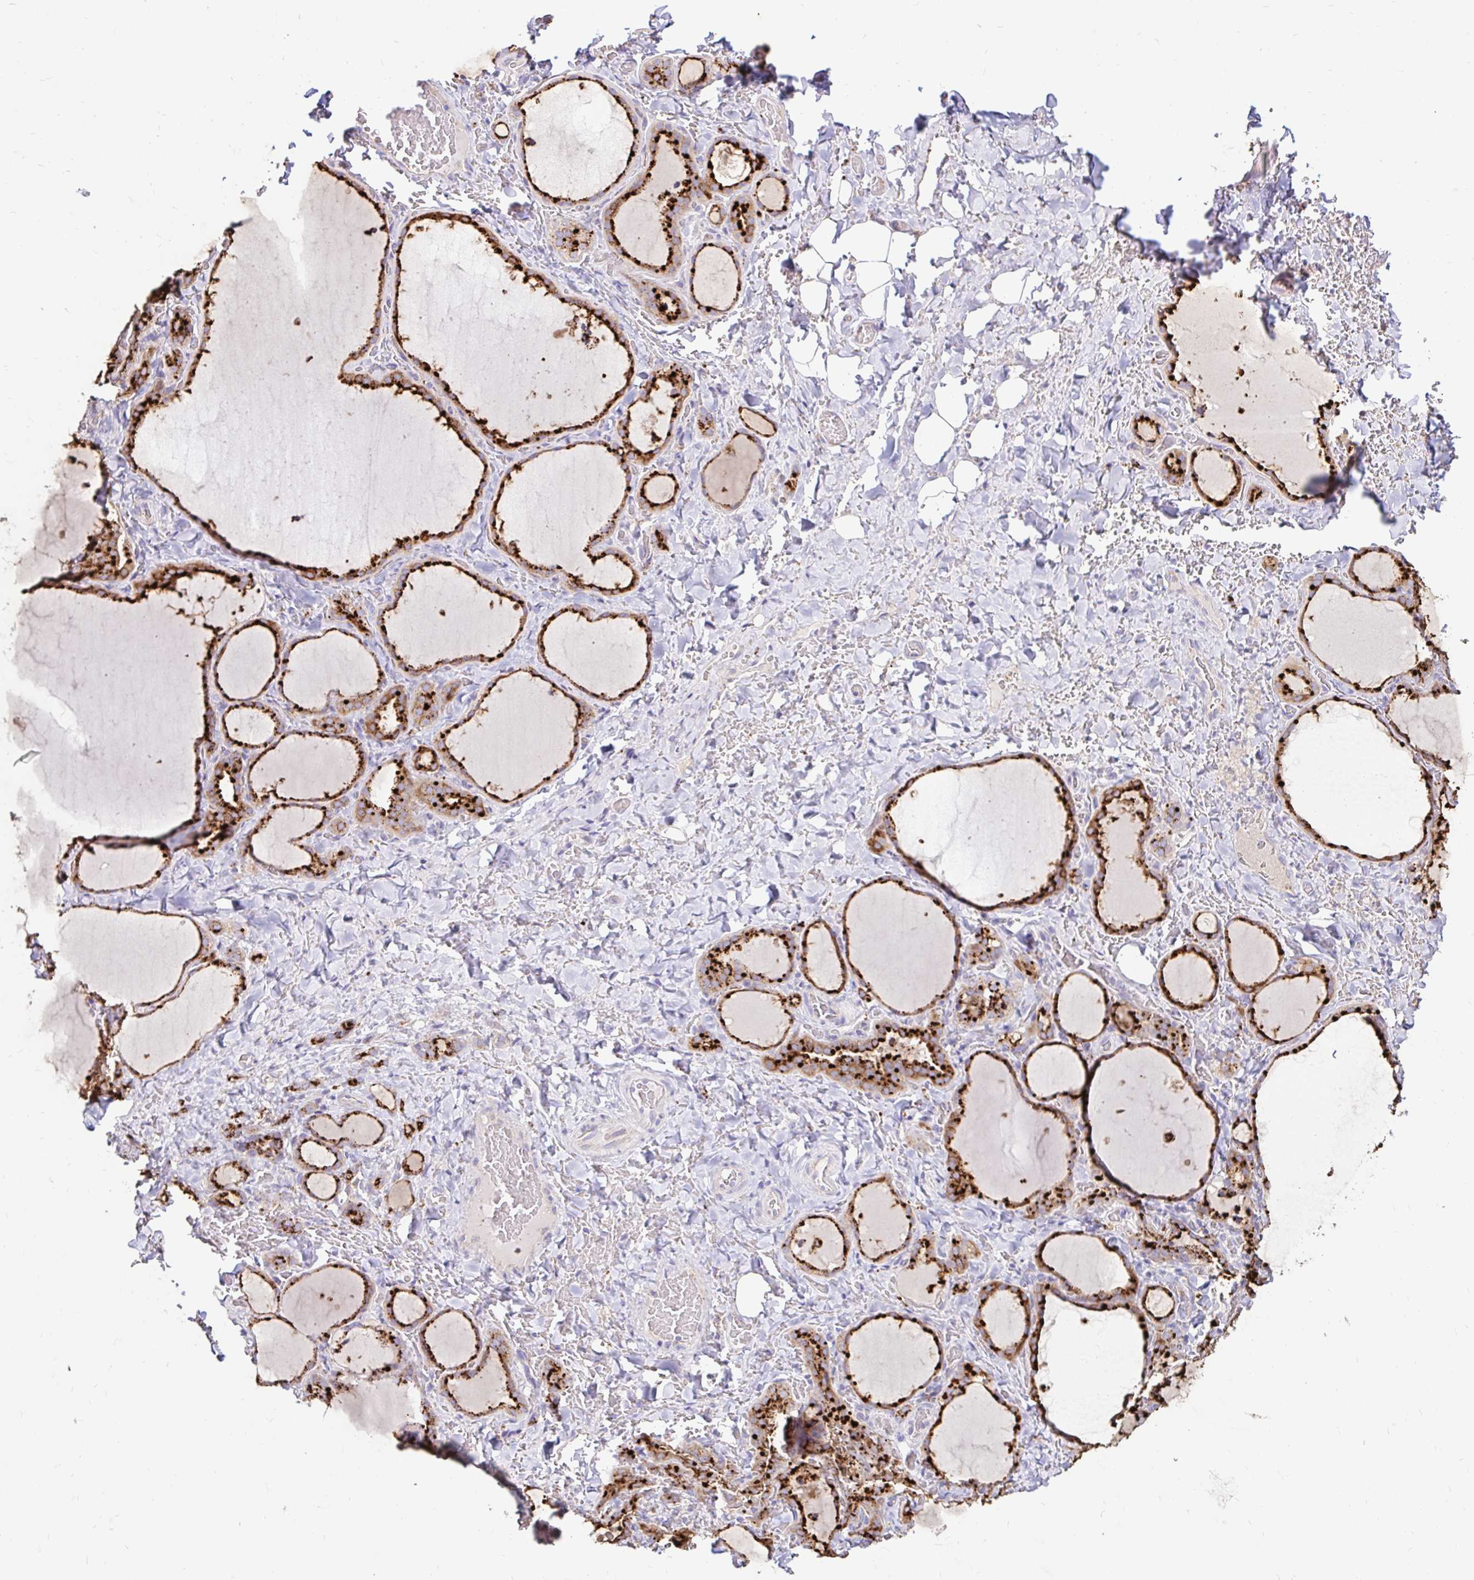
{"staining": {"intensity": "strong", "quantity": ">75%", "location": "cytoplasmic/membranous"}, "tissue": "thyroid gland", "cell_type": "Glandular cells", "image_type": "normal", "snomed": [{"axis": "morphology", "description": "Normal tissue, NOS"}, {"axis": "topography", "description": "Thyroid gland"}], "caption": "High-power microscopy captured an immunohistochemistry (IHC) micrograph of normal thyroid gland, revealing strong cytoplasmic/membranous expression in approximately >75% of glandular cells. (Stains: DAB (3,3'-diaminobenzidine) in brown, nuclei in blue, Microscopy: brightfield microscopy at high magnification).", "gene": "FUCA1", "patient": {"sex": "female", "age": 22}}